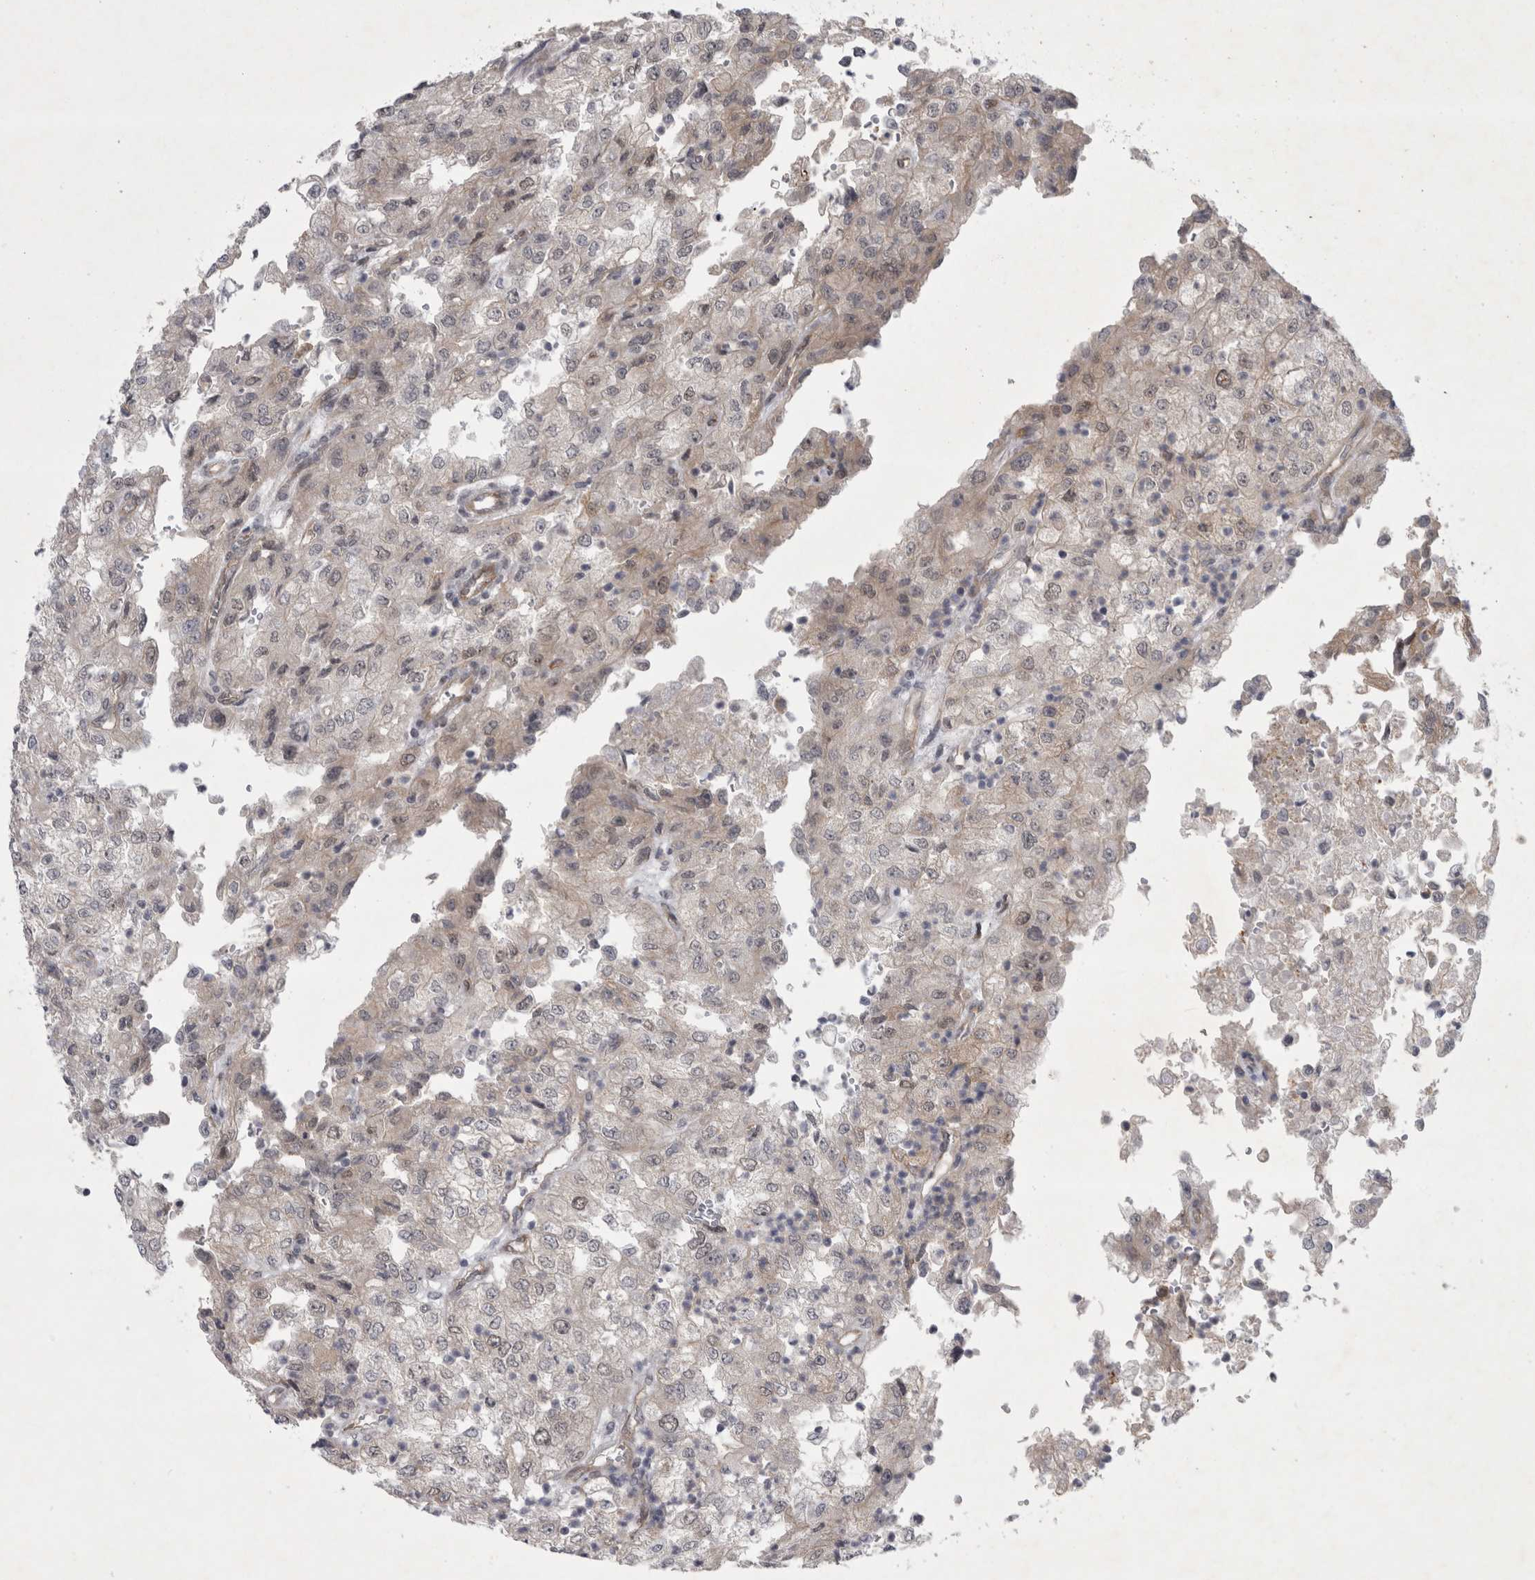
{"staining": {"intensity": "negative", "quantity": "none", "location": "none"}, "tissue": "renal cancer", "cell_type": "Tumor cells", "image_type": "cancer", "snomed": [{"axis": "morphology", "description": "Adenocarcinoma, NOS"}, {"axis": "topography", "description": "Kidney"}], "caption": "Immunohistochemical staining of renal cancer demonstrates no significant positivity in tumor cells. (DAB (3,3'-diaminobenzidine) immunohistochemistry, high magnification).", "gene": "PARP11", "patient": {"sex": "female", "age": 54}}